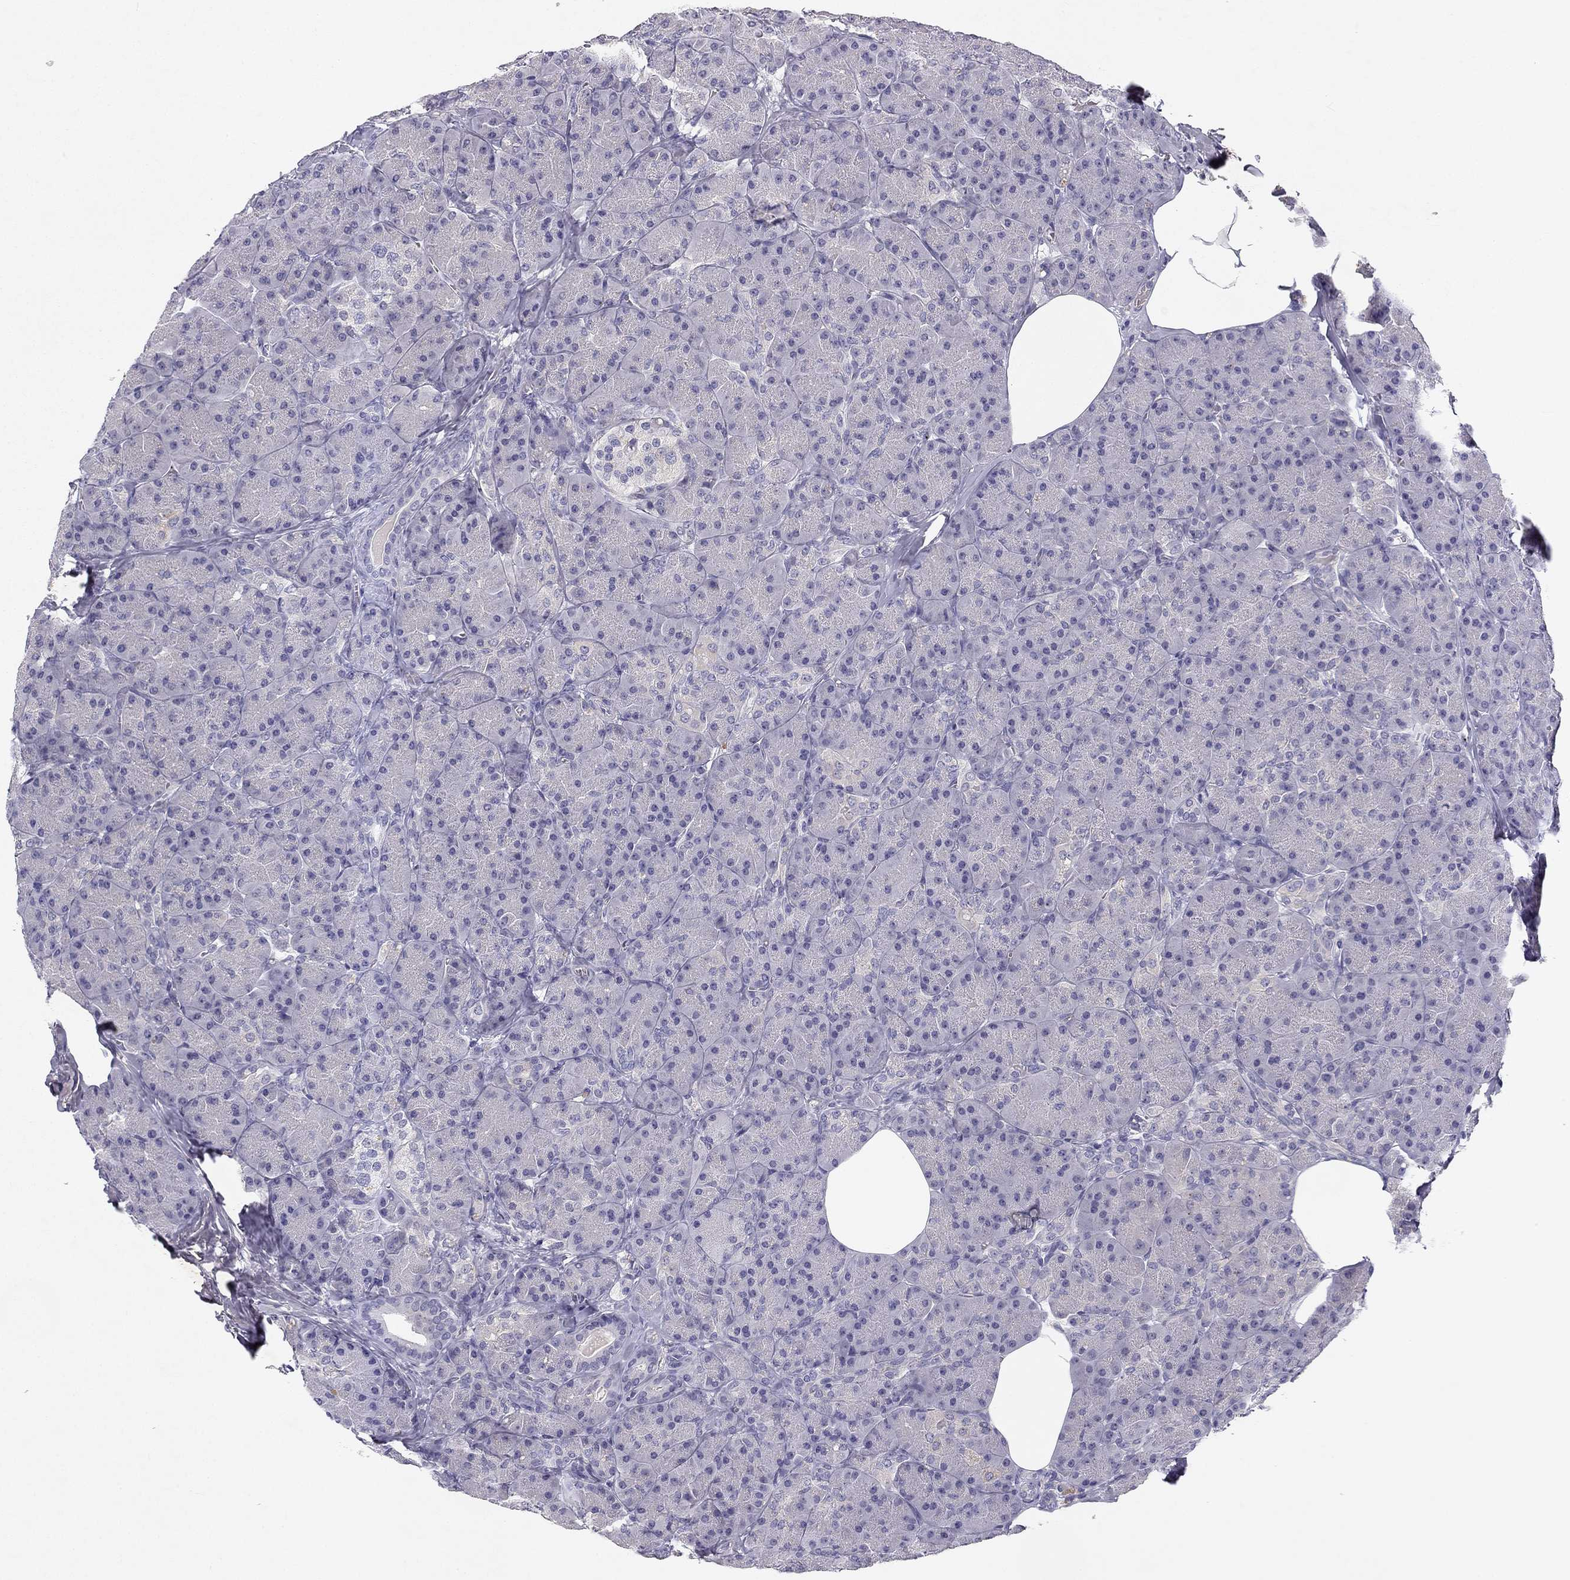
{"staining": {"intensity": "negative", "quantity": "none", "location": "none"}, "tissue": "pancreas", "cell_type": "Exocrine glandular cells", "image_type": "normal", "snomed": [{"axis": "morphology", "description": "Normal tissue, NOS"}, {"axis": "topography", "description": "Pancreas"}], "caption": "Immunohistochemistry (IHC) image of benign pancreas stained for a protein (brown), which displays no positivity in exocrine glandular cells. (DAB IHC, high magnification).", "gene": "SLC6A4", "patient": {"sex": "male", "age": 57}}